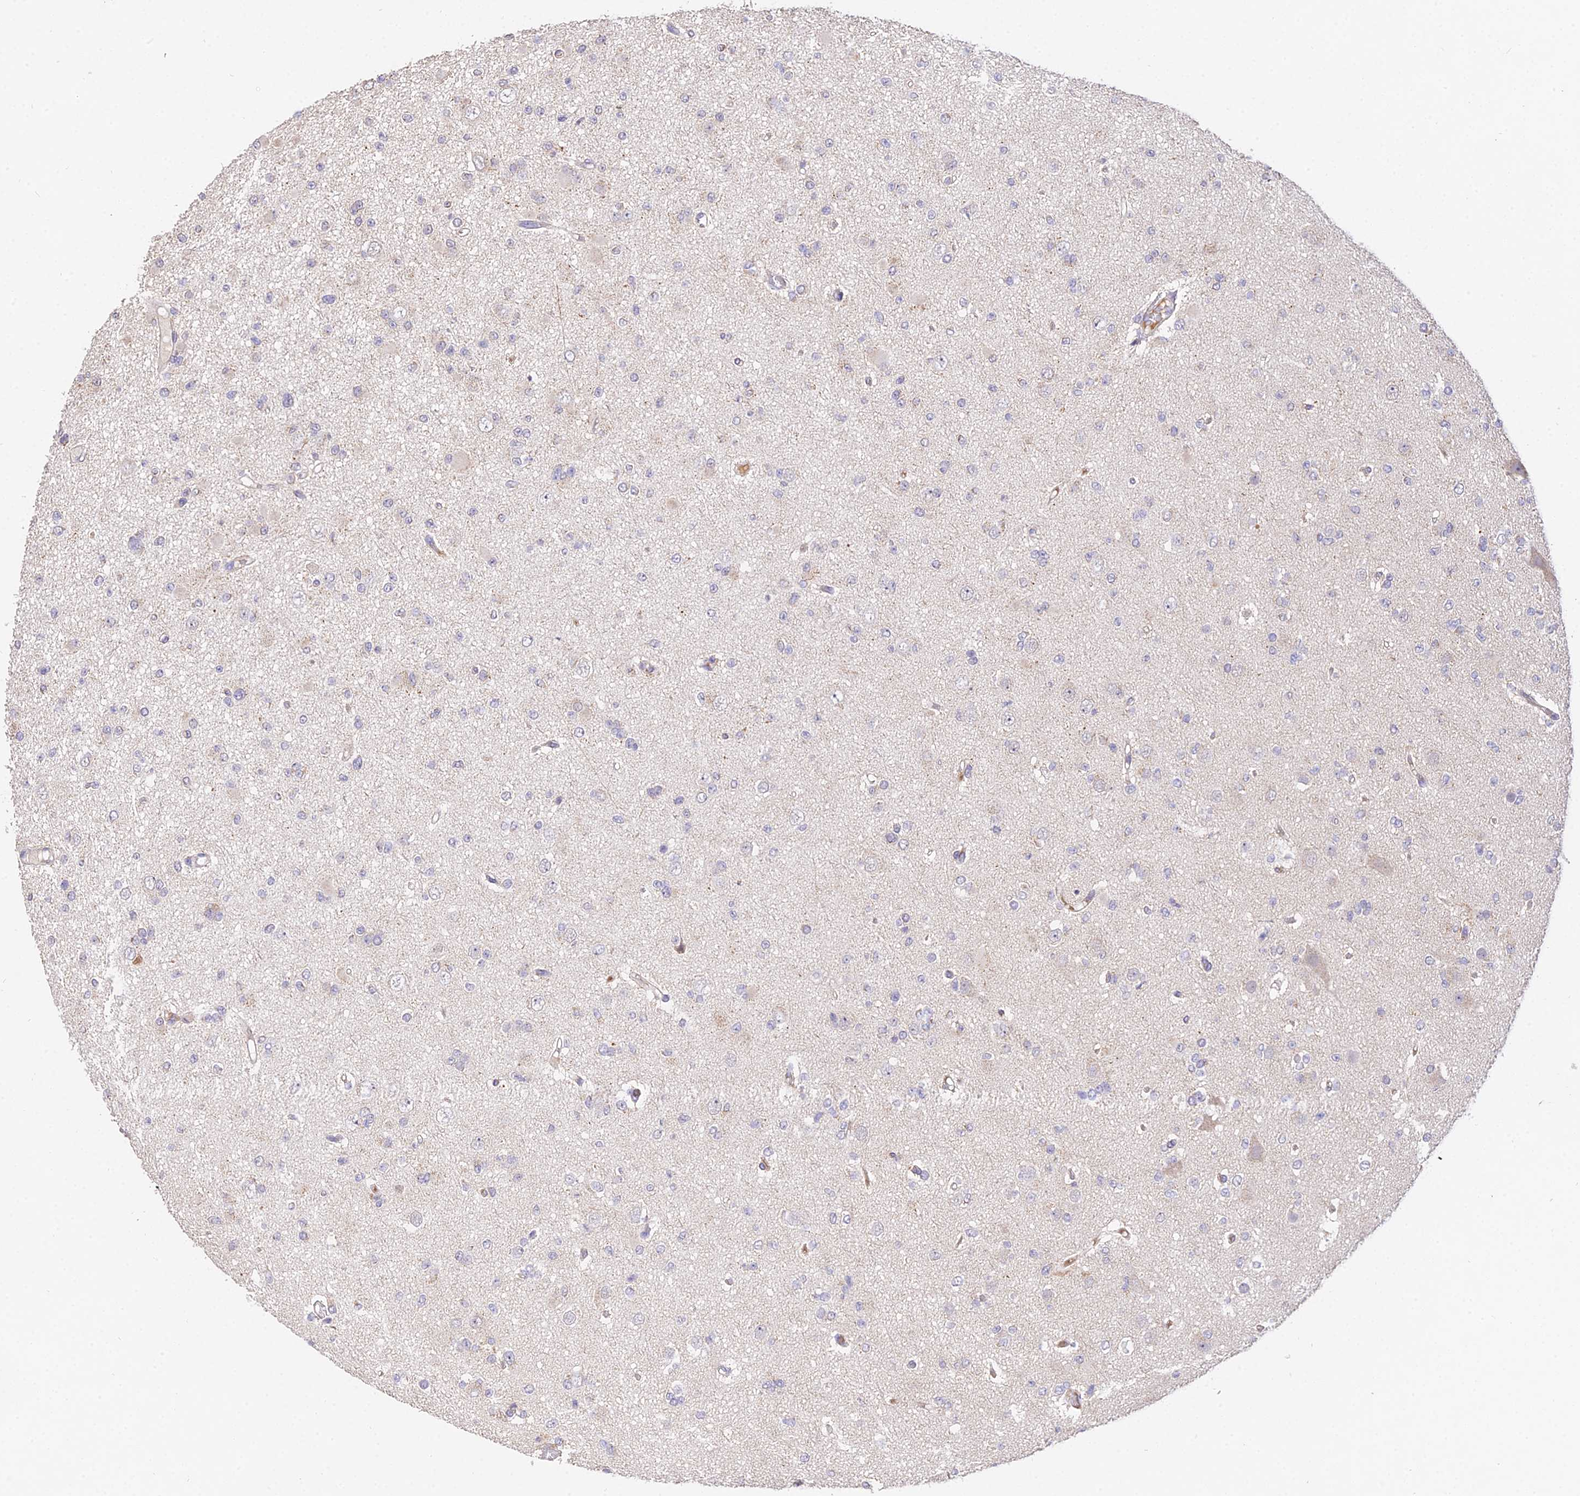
{"staining": {"intensity": "negative", "quantity": "none", "location": "none"}, "tissue": "glioma", "cell_type": "Tumor cells", "image_type": "cancer", "snomed": [{"axis": "morphology", "description": "Glioma, malignant, Low grade"}, {"axis": "topography", "description": "Brain"}], "caption": "There is no significant positivity in tumor cells of glioma.", "gene": "WDR5B", "patient": {"sex": "female", "age": 22}}